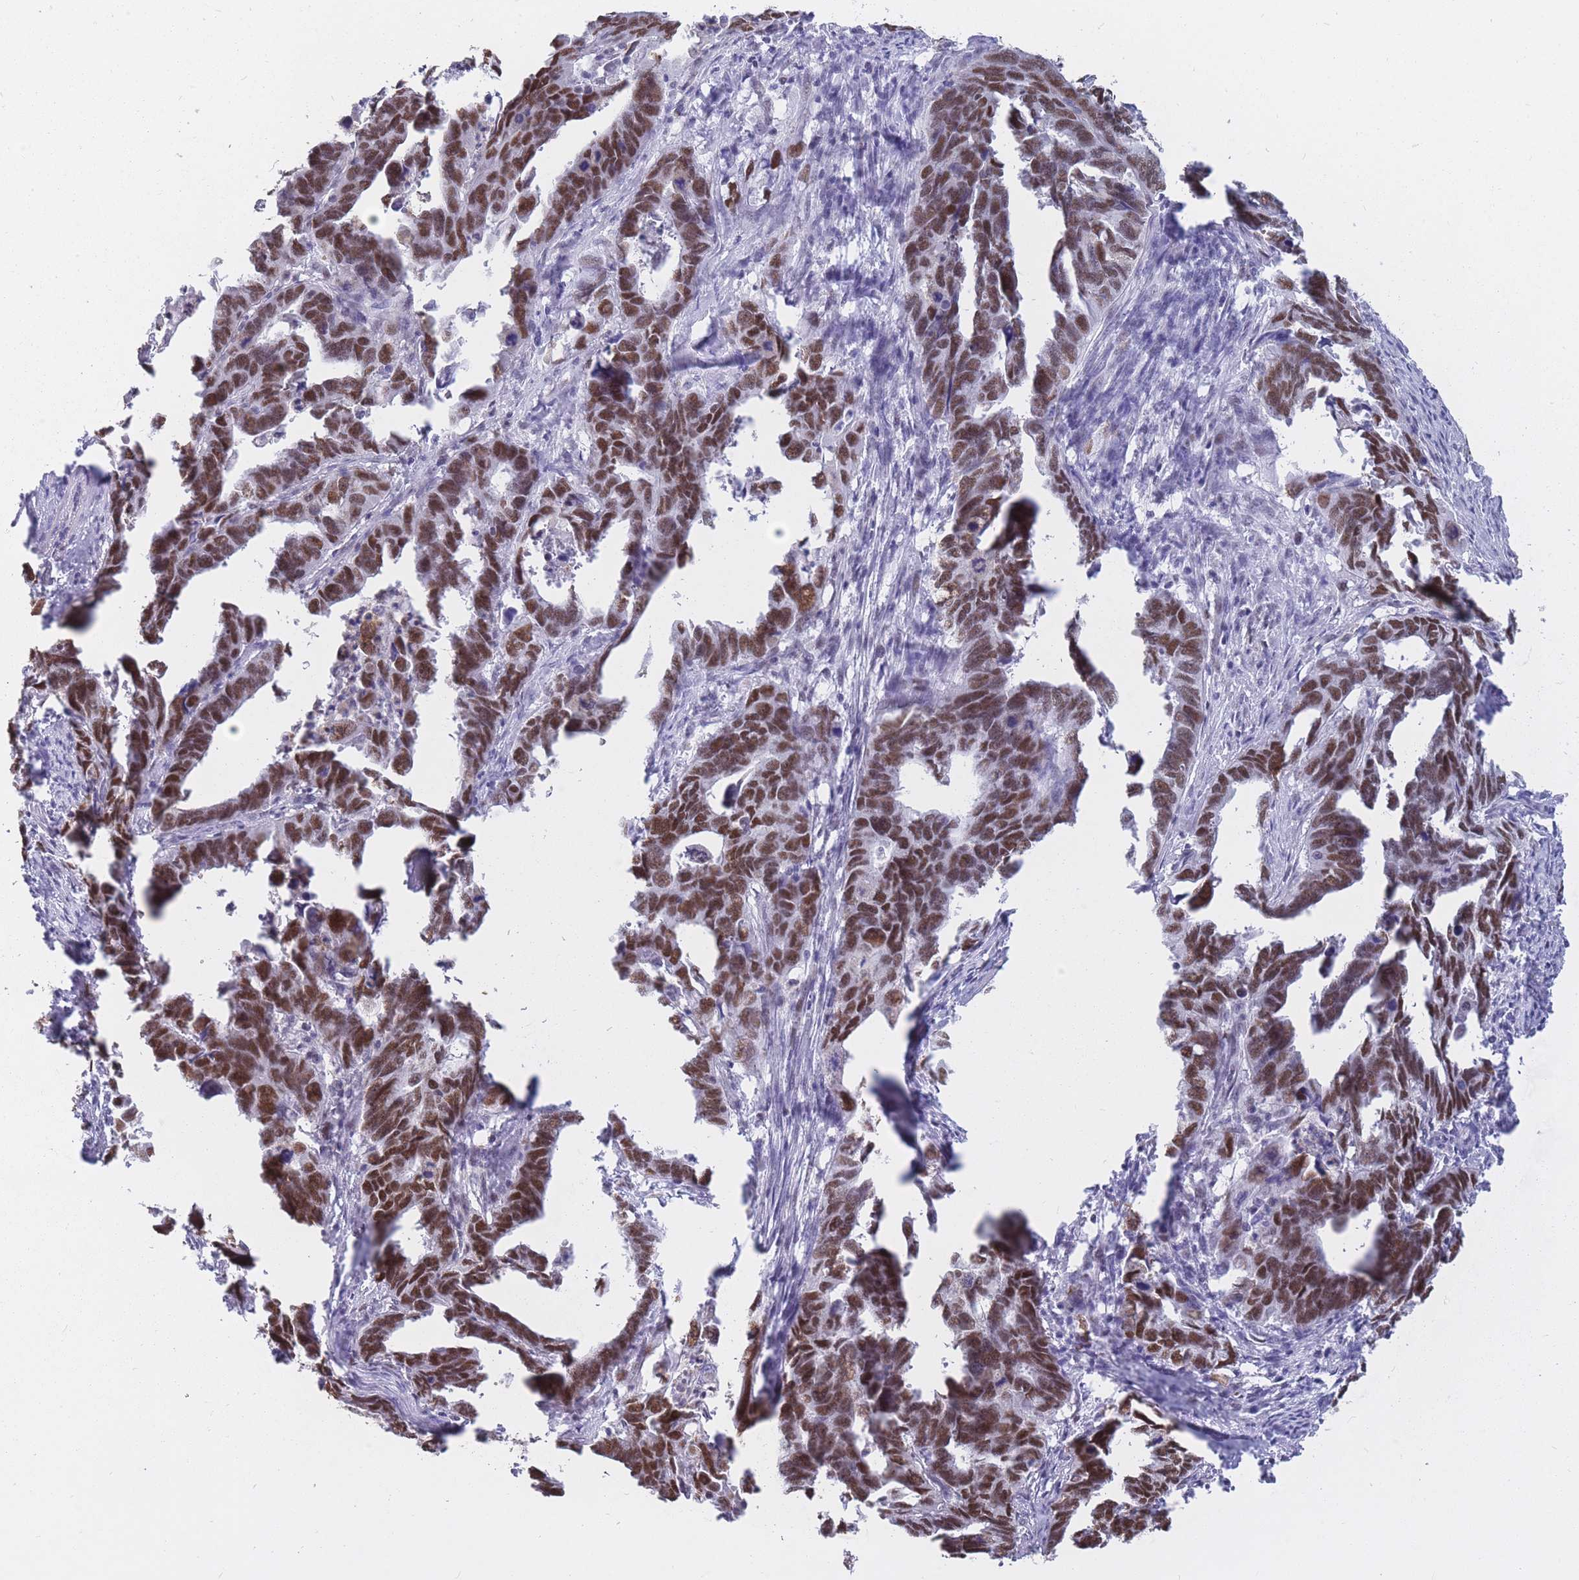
{"staining": {"intensity": "moderate", "quantity": ">75%", "location": "nuclear"}, "tissue": "endometrial cancer", "cell_type": "Tumor cells", "image_type": "cancer", "snomed": [{"axis": "morphology", "description": "Adenocarcinoma, NOS"}, {"axis": "topography", "description": "Endometrium"}], "caption": "Immunohistochemical staining of human adenocarcinoma (endometrial) demonstrates medium levels of moderate nuclear staining in approximately >75% of tumor cells.", "gene": "NASP", "patient": {"sex": "female", "age": 65}}